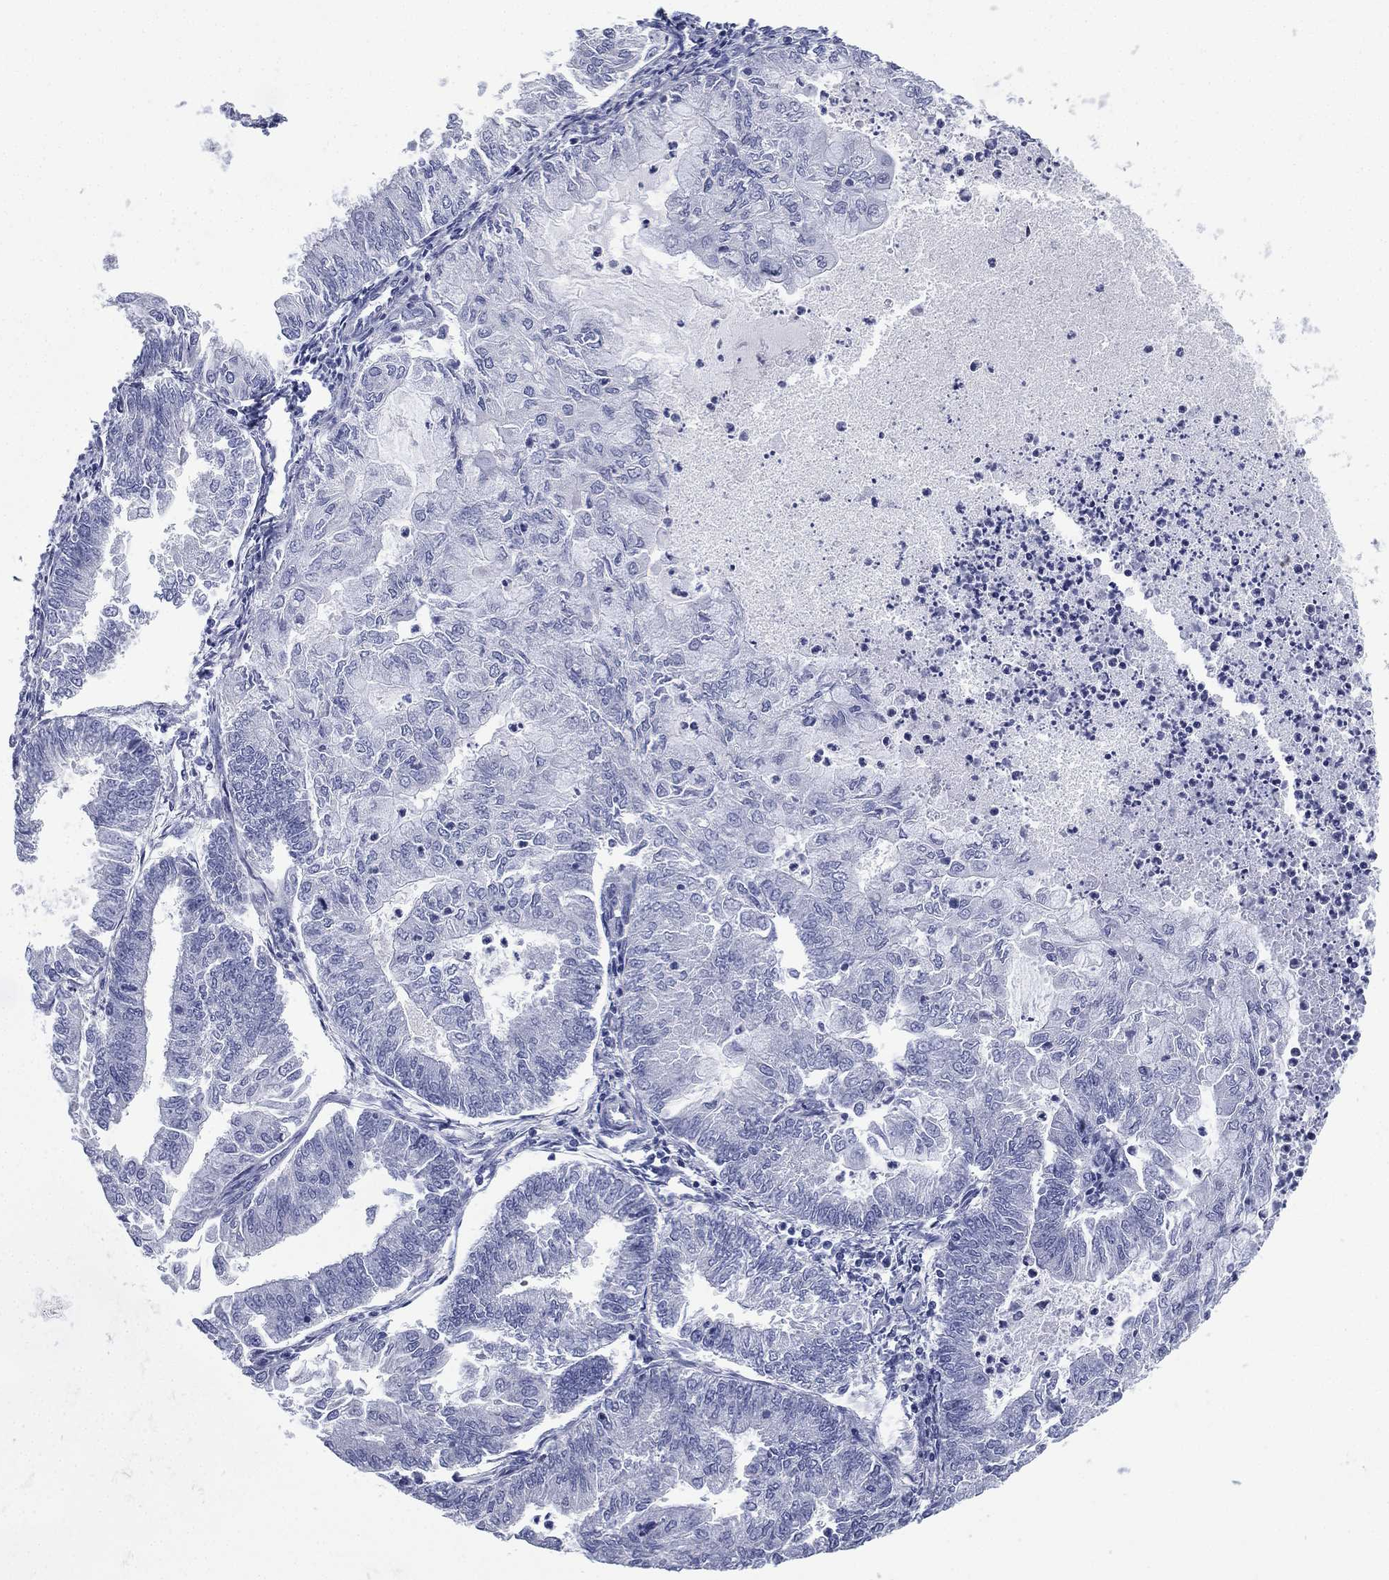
{"staining": {"intensity": "negative", "quantity": "none", "location": "none"}, "tissue": "endometrial cancer", "cell_type": "Tumor cells", "image_type": "cancer", "snomed": [{"axis": "morphology", "description": "Adenocarcinoma, NOS"}, {"axis": "topography", "description": "Endometrium"}], "caption": "This is a image of IHC staining of endometrial cancer (adenocarcinoma), which shows no positivity in tumor cells.", "gene": "FCER2", "patient": {"sex": "female", "age": 59}}